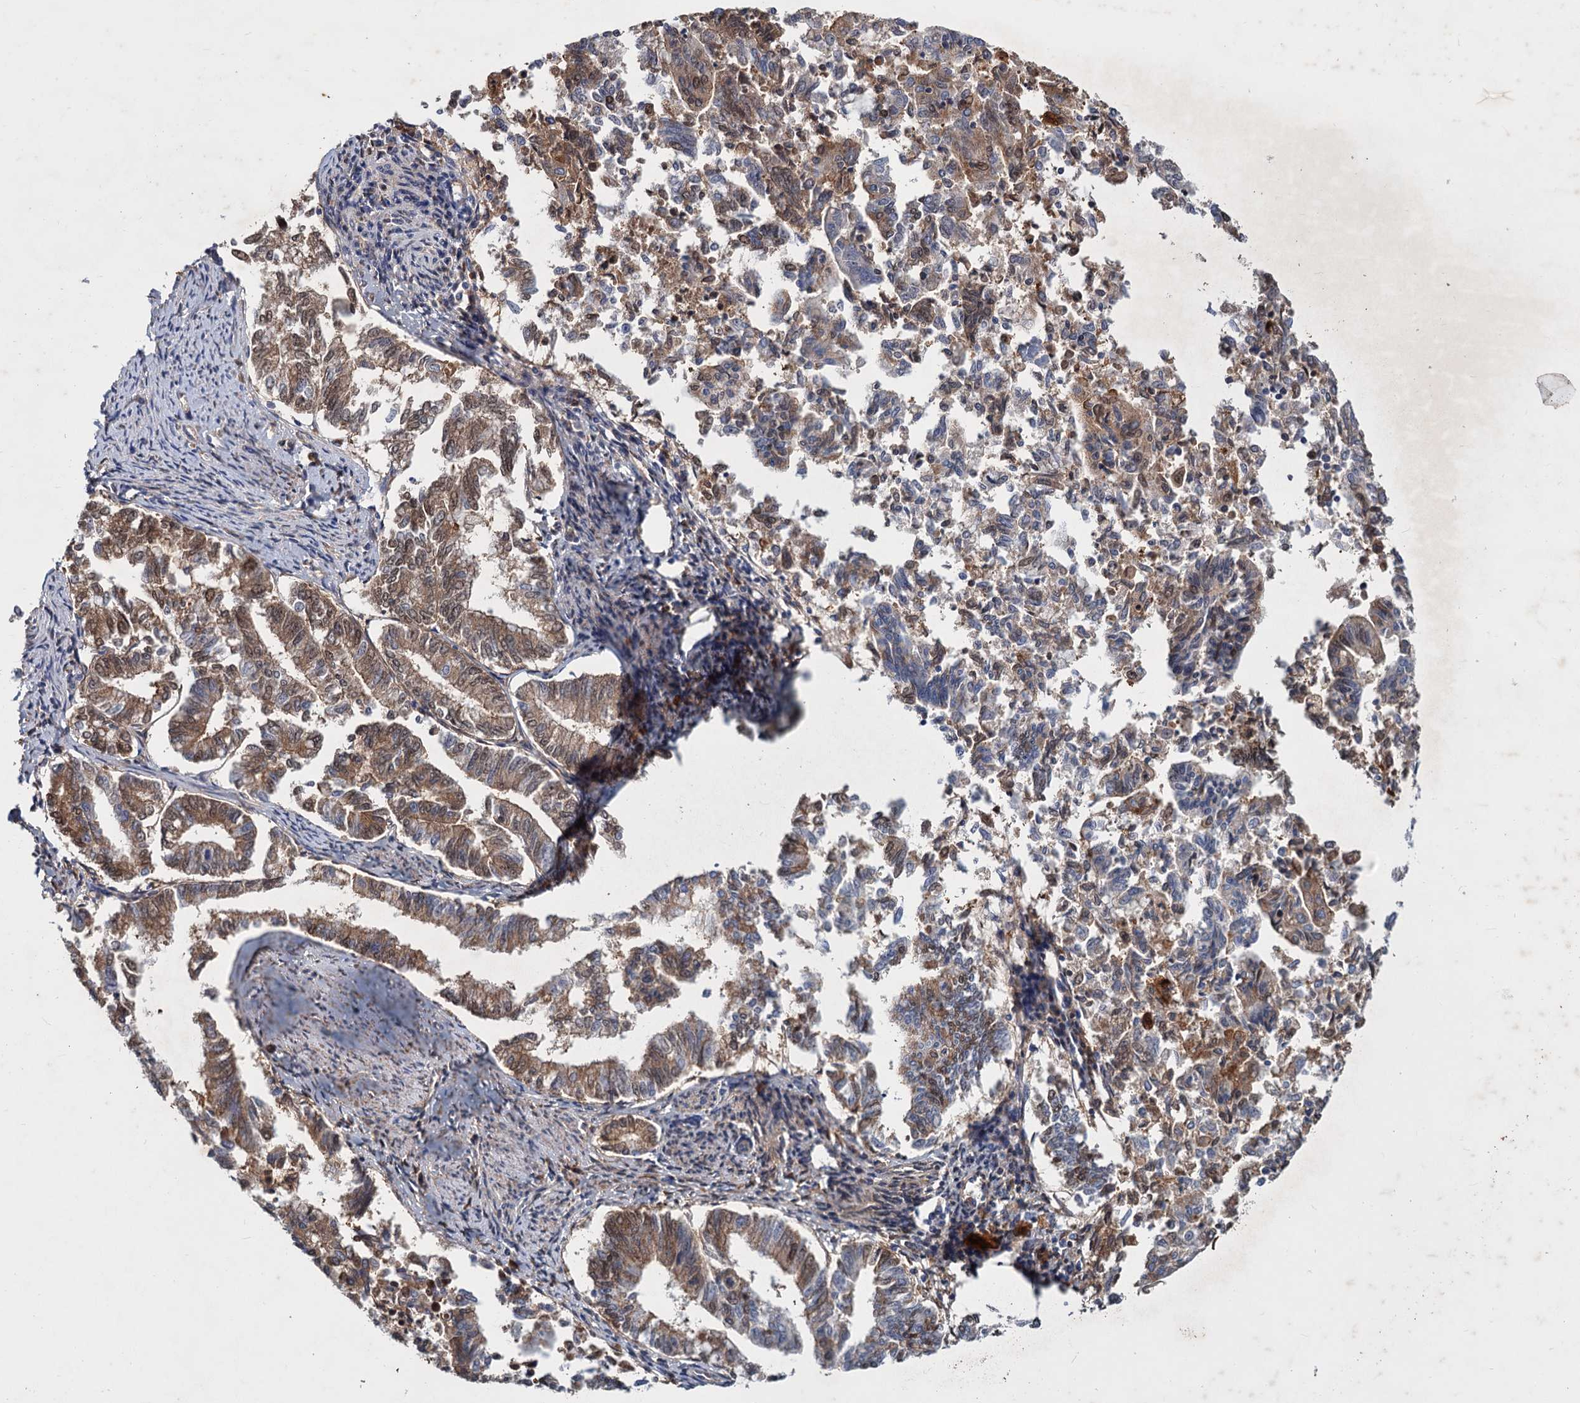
{"staining": {"intensity": "moderate", "quantity": "25%-75%", "location": "cytoplasmic/membranous"}, "tissue": "endometrial cancer", "cell_type": "Tumor cells", "image_type": "cancer", "snomed": [{"axis": "morphology", "description": "Adenocarcinoma, NOS"}, {"axis": "topography", "description": "Endometrium"}], "caption": "Immunohistochemistry staining of endometrial adenocarcinoma, which shows medium levels of moderate cytoplasmic/membranous staining in about 25%-75% of tumor cells indicating moderate cytoplasmic/membranous protein positivity. The staining was performed using DAB (3,3'-diaminobenzidine) (brown) for protein detection and nuclei were counterstained in hematoxylin (blue).", "gene": "CHRD", "patient": {"sex": "female", "age": 79}}